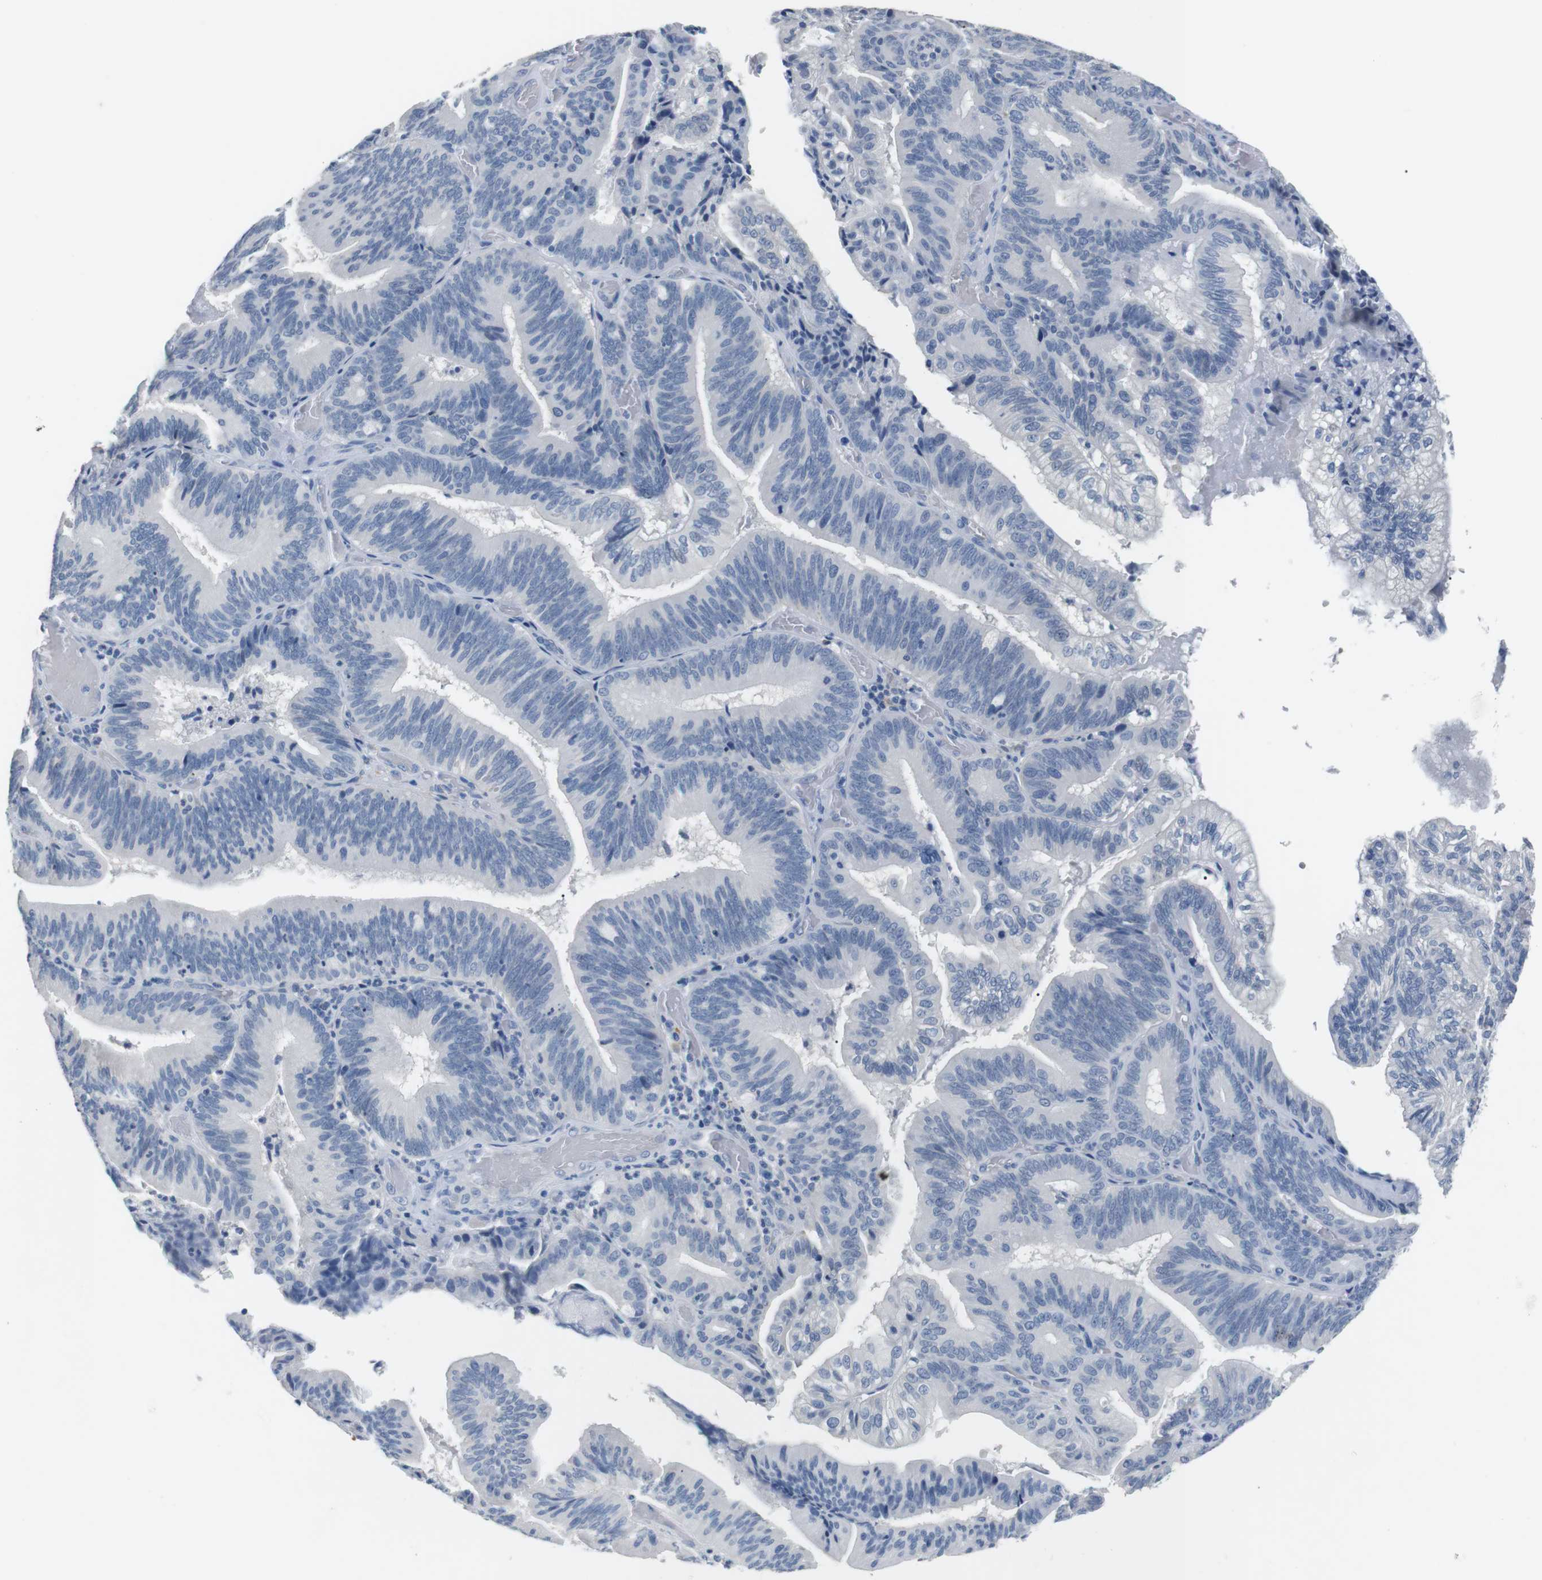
{"staining": {"intensity": "negative", "quantity": "none", "location": "none"}, "tissue": "pancreatic cancer", "cell_type": "Tumor cells", "image_type": "cancer", "snomed": [{"axis": "morphology", "description": "Adenocarcinoma, NOS"}, {"axis": "topography", "description": "Pancreas"}], "caption": "A high-resolution micrograph shows IHC staining of pancreatic adenocarcinoma, which exhibits no significant positivity in tumor cells.", "gene": "FCGRT", "patient": {"sex": "male", "age": 82}}